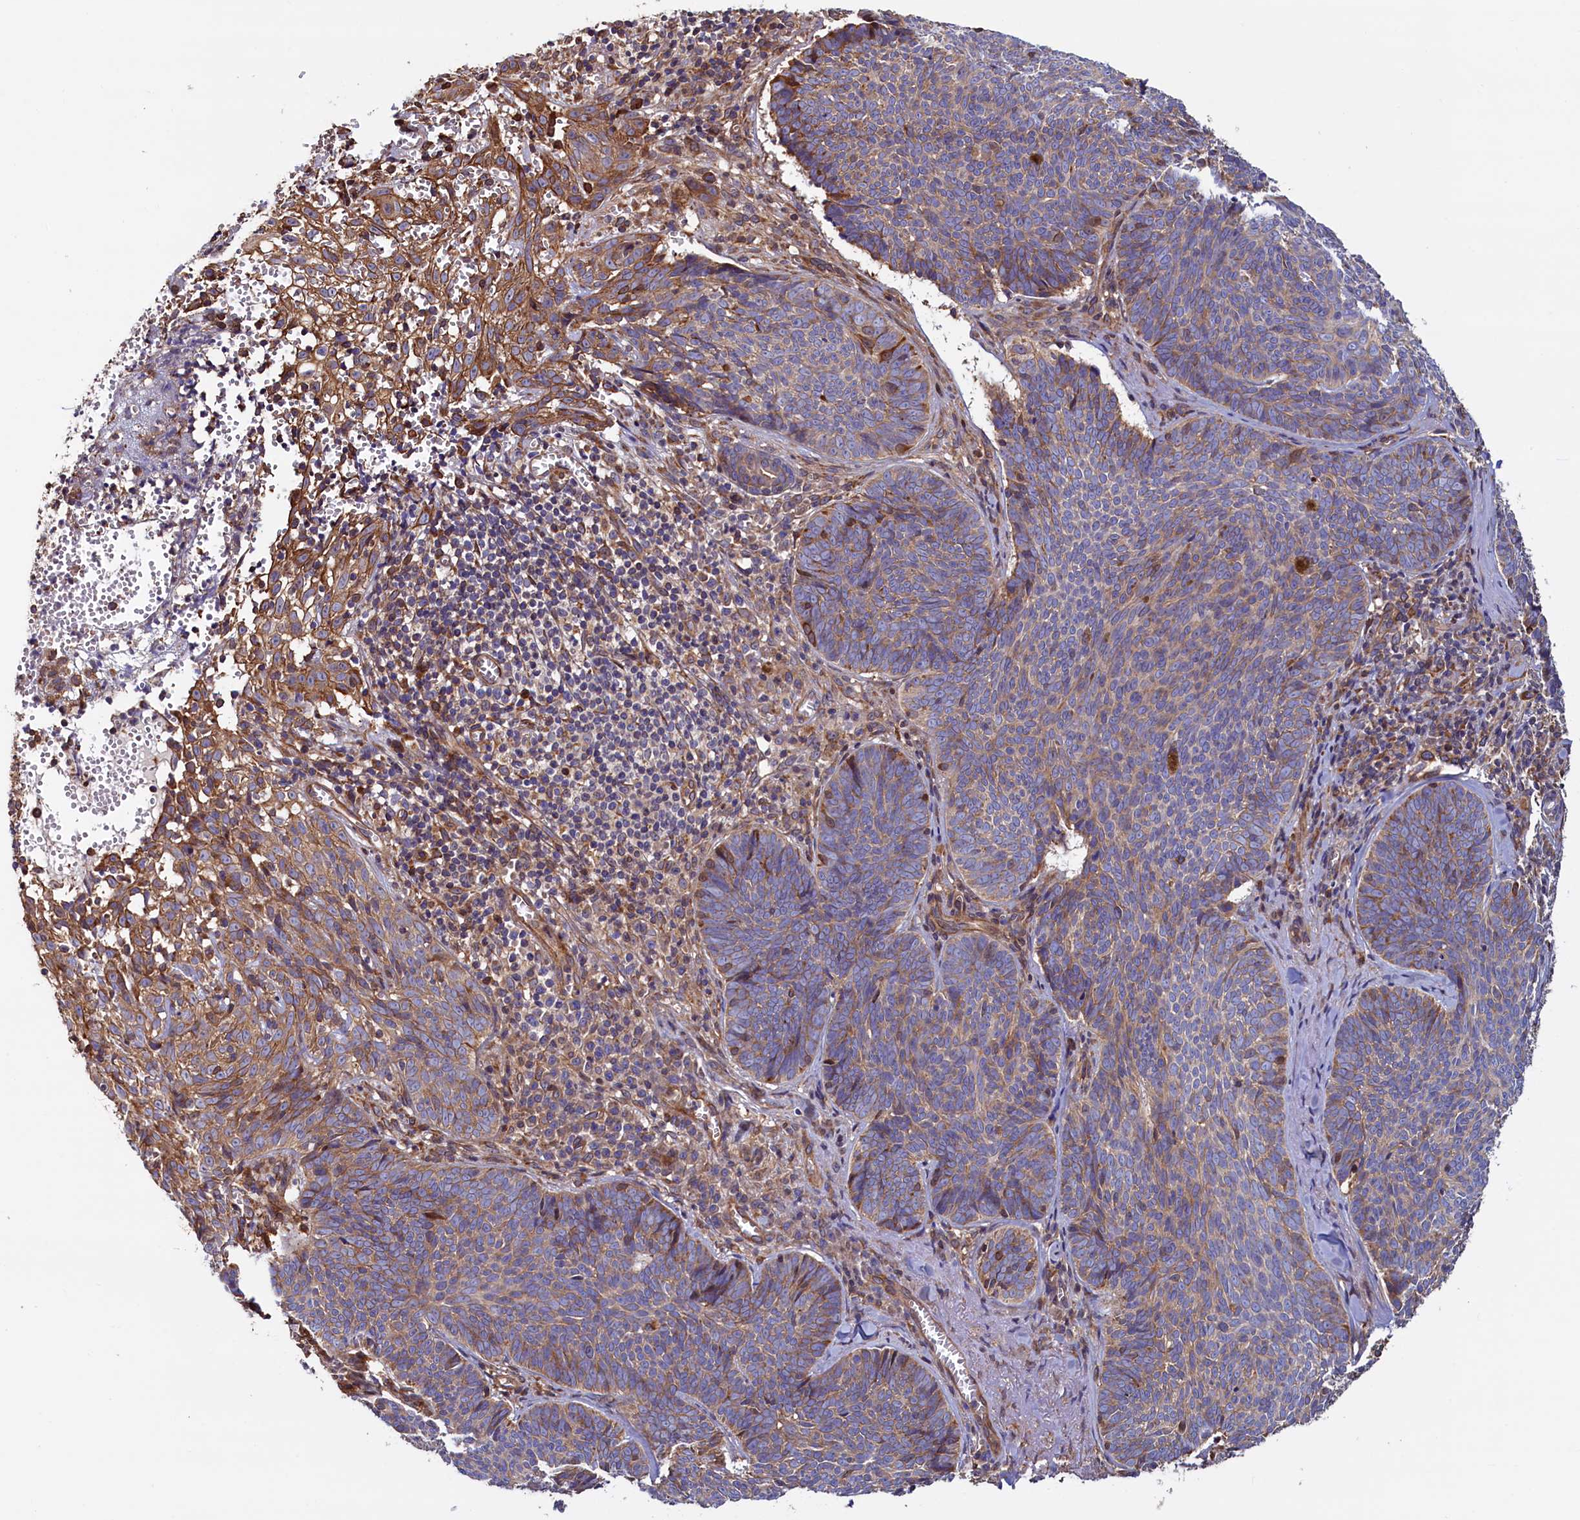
{"staining": {"intensity": "moderate", "quantity": "25%-75%", "location": "cytoplasmic/membranous"}, "tissue": "skin cancer", "cell_type": "Tumor cells", "image_type": "cancer", "snomed": [{"axis": "morphology", "description": "Basal cell carcinoma"}, {"axis": "topography", "description": "Skin"}], "caption": "Basal cell carcinoma (skin) stained for a protein (brown) displays moderate cytoplasmic/membranous positive staining in about 25%-75% of tumor cells.", "gene": "ATXN2L", "patient": {"sex": "female", "age": 74}}